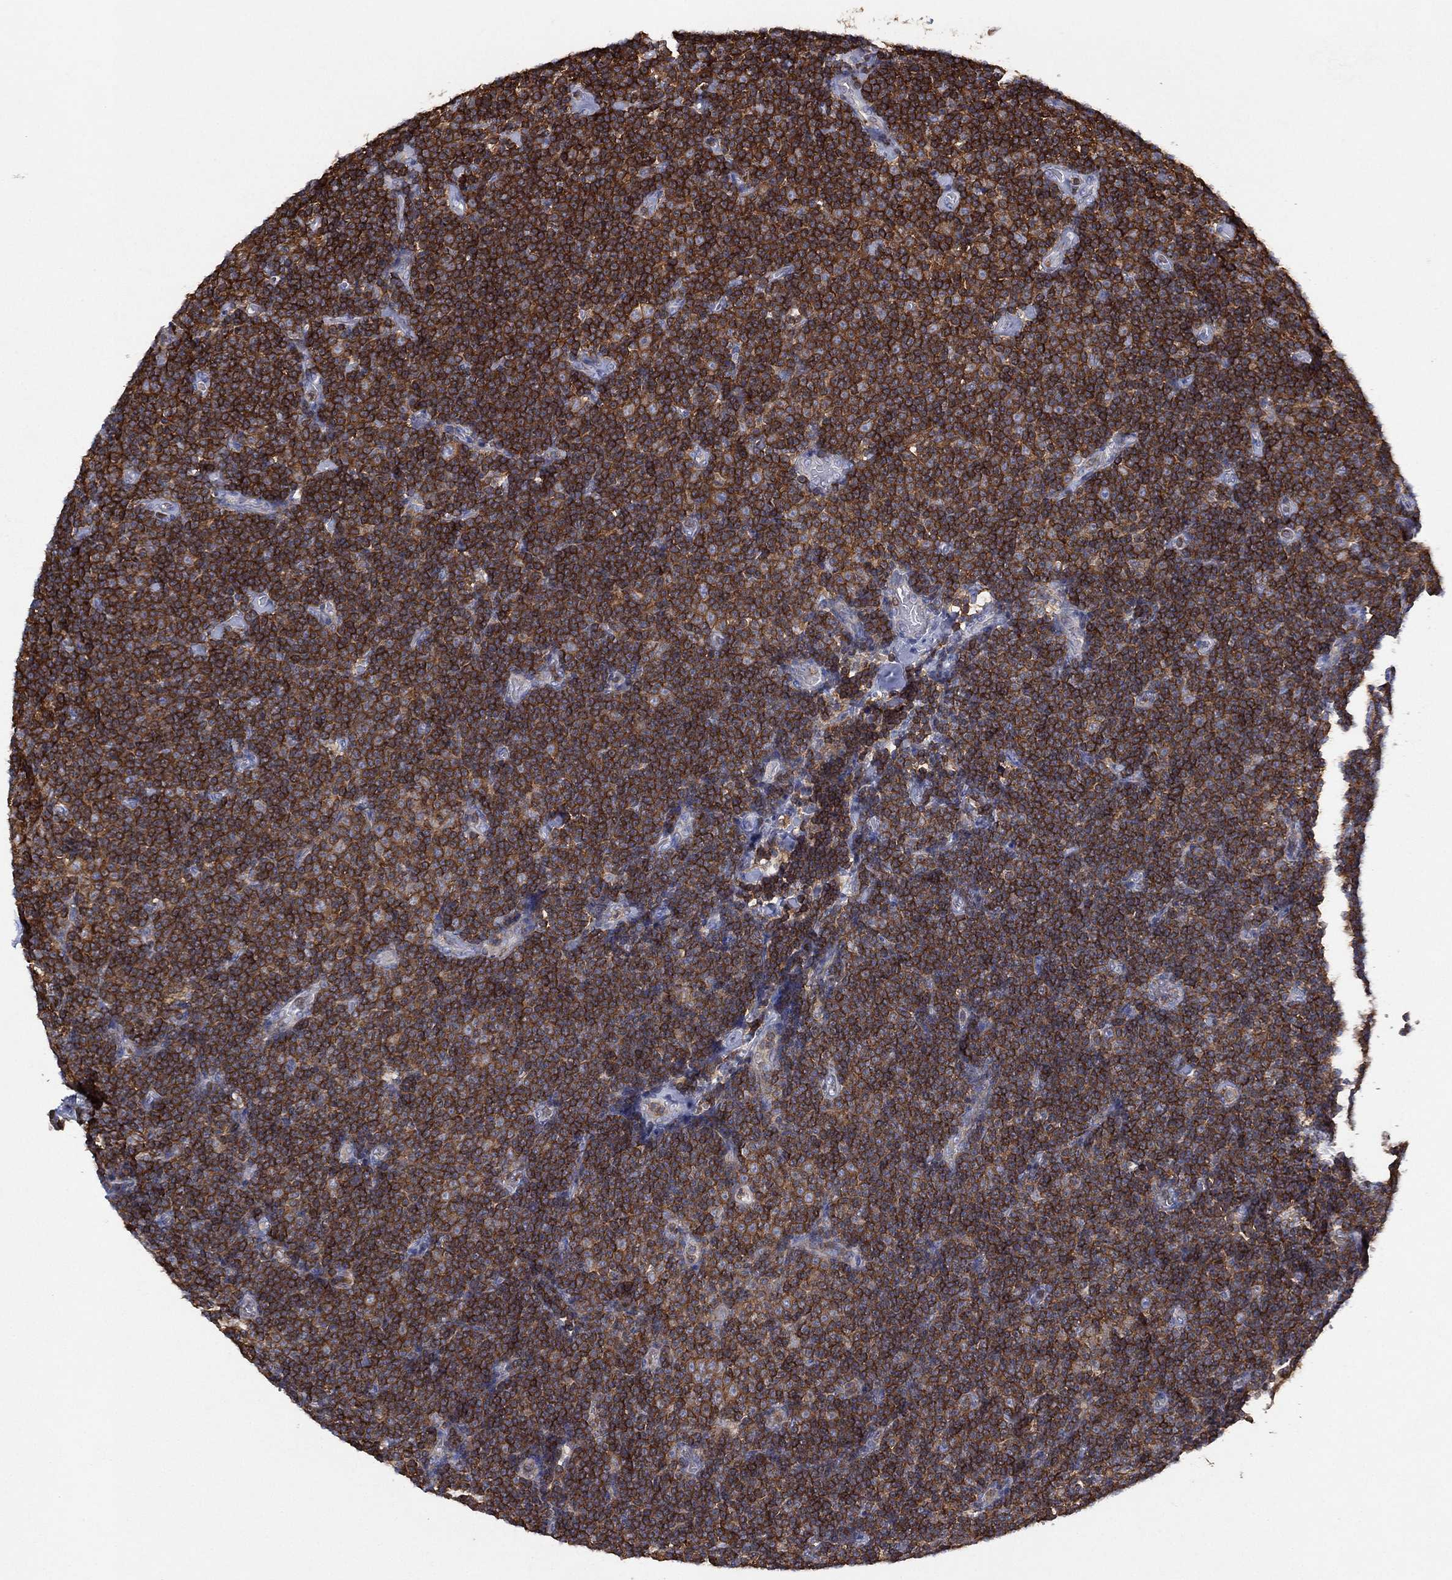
{"staining": {"intensity": "strong", "quantity": ">75%", "location": "cytoplasmic/membranous"}, "tissue": "lymphoma", "cell_type": "Tumor cells", "image_type": "cancer", "snomed": [{"axis": "morphology", "description": "Malignant lymphoma, non-Hodgkin's type, Low grade"}, {"axis": "topography", "description": "Lymph node"}], "caption": "A high amount of strong cytoplasmic/membranous staining is present in about >75% of tumor cells in malignant lymphoma, non-Hodgkin's type (low-grade) tissue. The protein of interest is shown in brown color, while the nuclei are stained blue.", "gene": "DOCK8", "patient": {"sex": "male", "age": 81}}